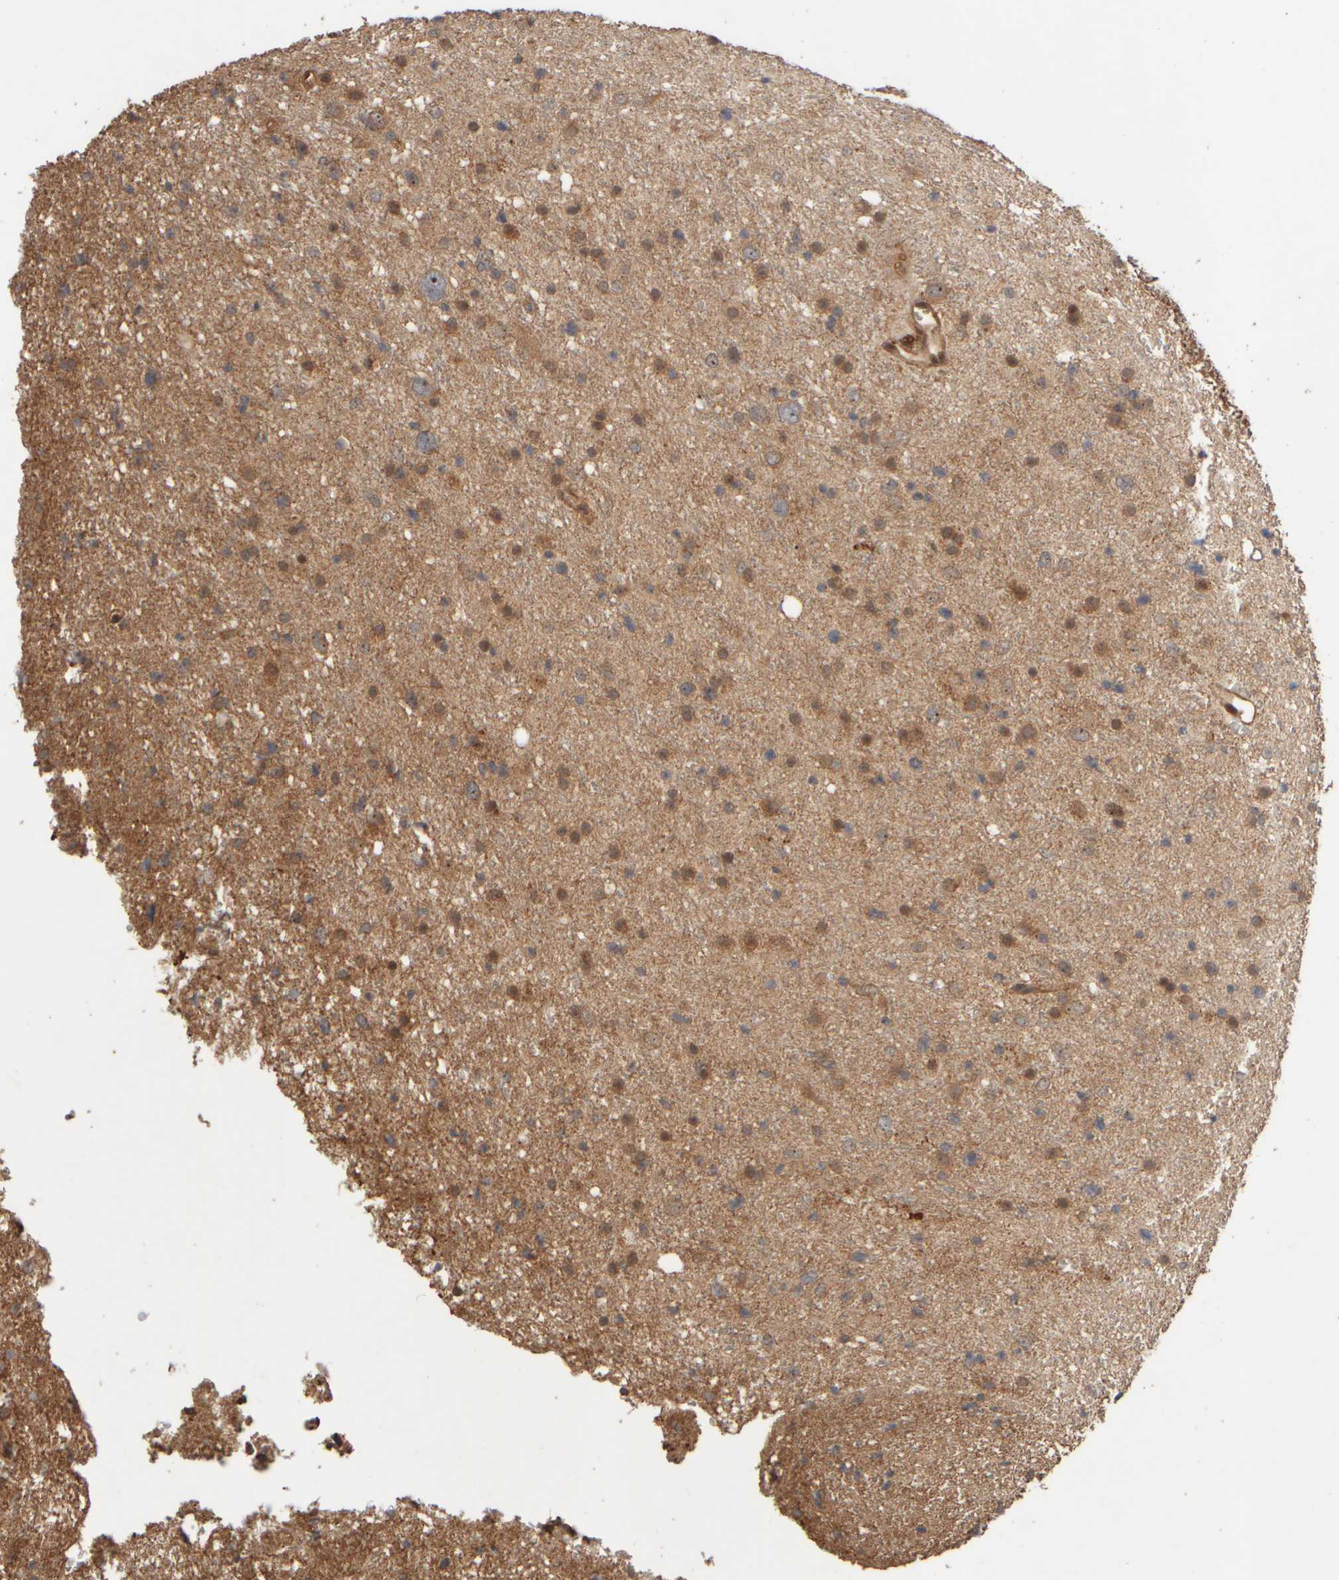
{"staining": {"intensity": "moderate", "quantity": "25%-75%", "location": "cytoplasmic/membranous,nuclear"}, "tissue": "glioma", "cell_type": "Tumor cells", "image_type": "cancer", "snomed": [{"axis": "morphology", "description": "Glioma, malignant, Low grade"}, {"axis": "topography", "description": "Brain"}], "caption": "A brown stain shows moderate cytoplasmic/membranous and nuclear staining of a protein in human malignant glioma (low-grade) tumor cells.", "gene": "SPHK1", "patient": {"sex": "female", "age": 37}}